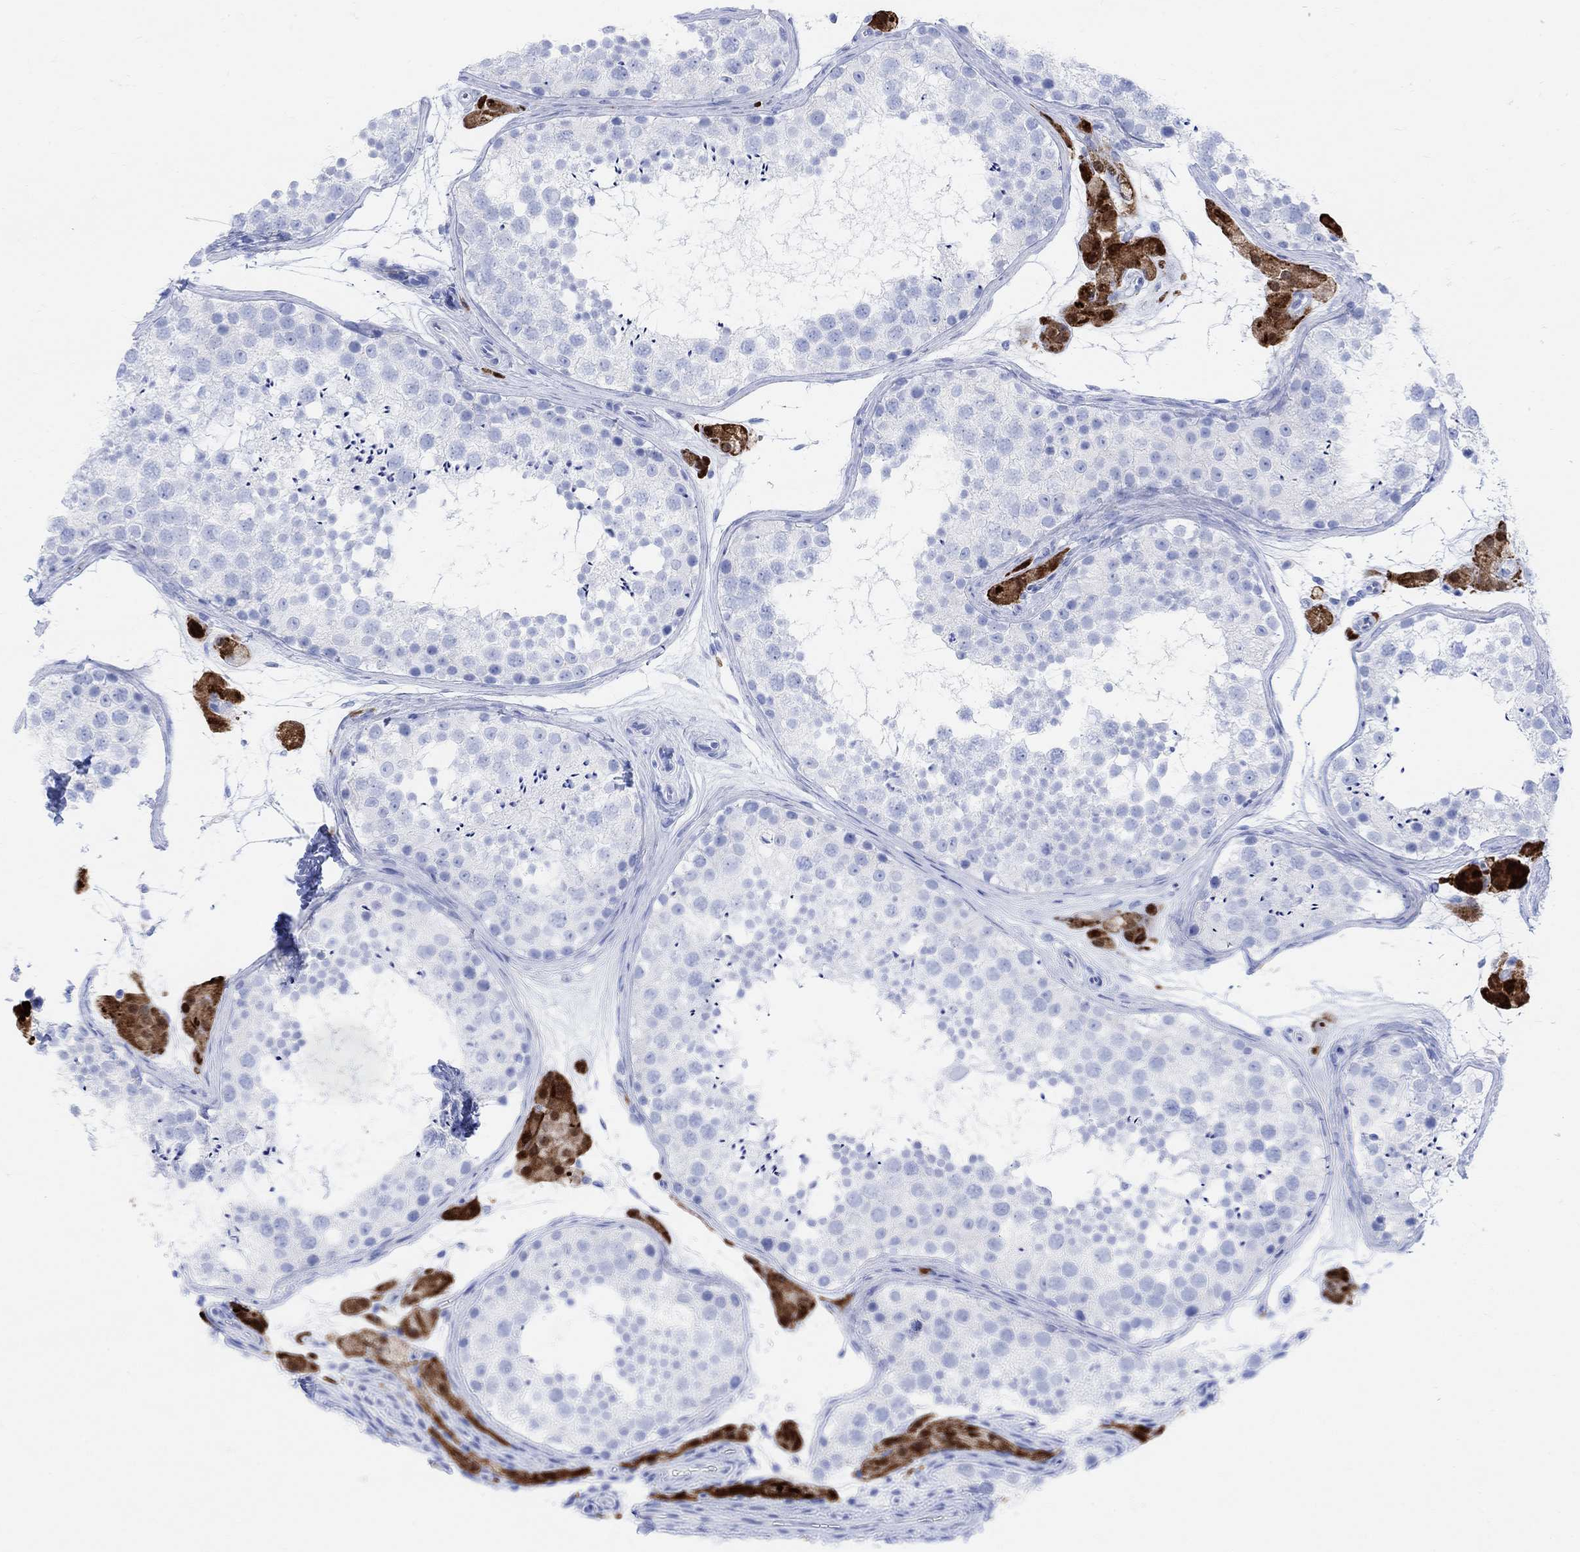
{"staining": {"intensity": "negative", "quantity": "none", "location": "none"}, "tissue": "testis", "cell_type": "Cells in seminiferous ducts", "image_type": "normal", "snomed": [{"axis": "morphology", "description": "Normal tissue, NOS"}, {"axis": "topography", "description": "Testis"}], "caption": "Immunohistochemistry of benign human testis shows no staining in cells in seminiferous ducts.", "gene": "GPR65", "patient": {"sex": "male", "age": 41}}